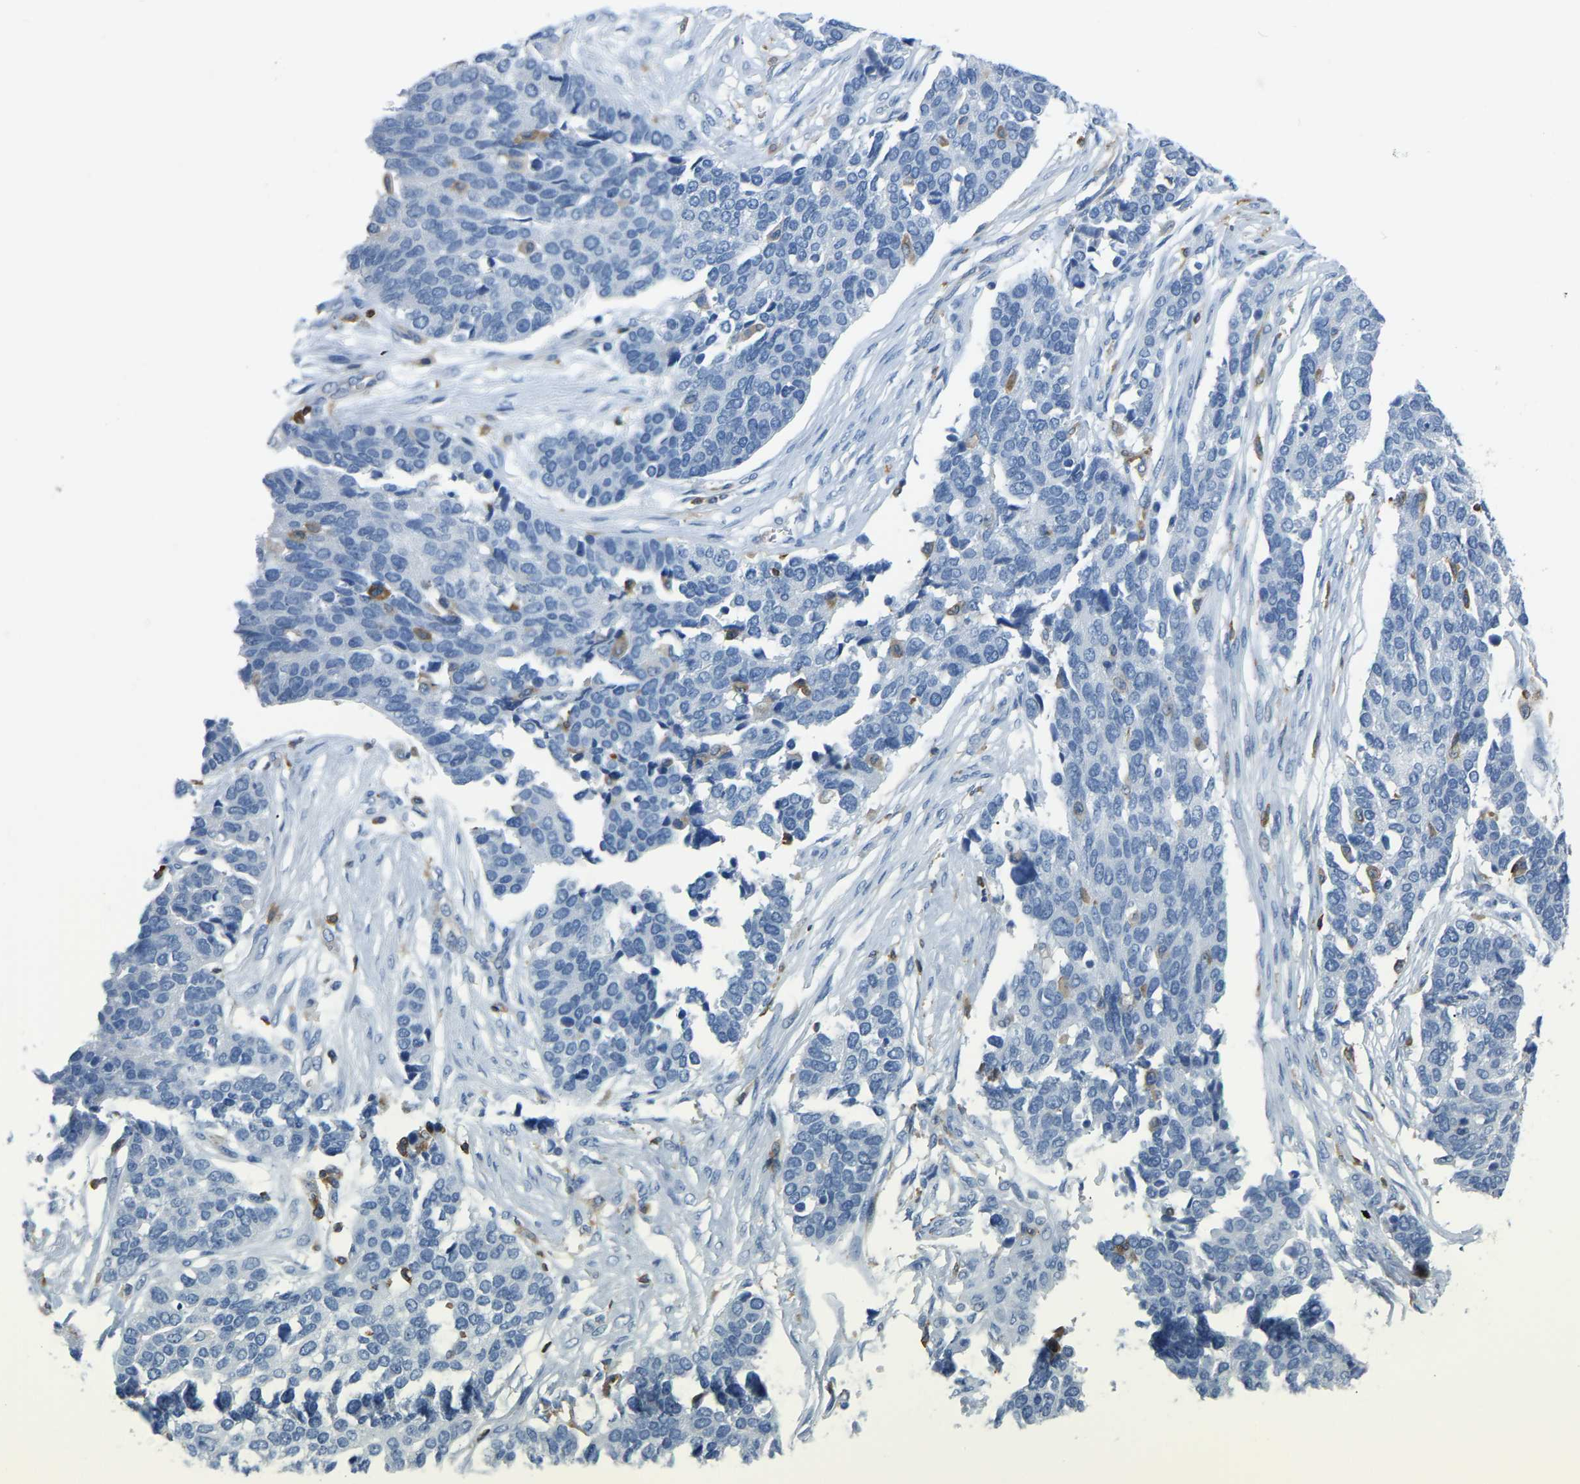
{"staining": {"intensity": "negative", "quantity": "none", "location": "none"}, "tissue": "ovarian cancer", "cell_type": "Tumor cells", "image_type": "cancer", "snomed": [{"axis": "morphology", "description": "Cystadenocarcinoma, serous, NOS"}, {"axis": "topography", "description": "Ovary"}], "caption": "High power microscopy photomicrograph of an immunohistochemistry (IHC) micrograph of ovarian cancer (serous cystadenocarcinoma), revealing no significant staining in tumor cells.", "gene": "ARHGAP45", "patient": {"sex": "female", "age": 44}}